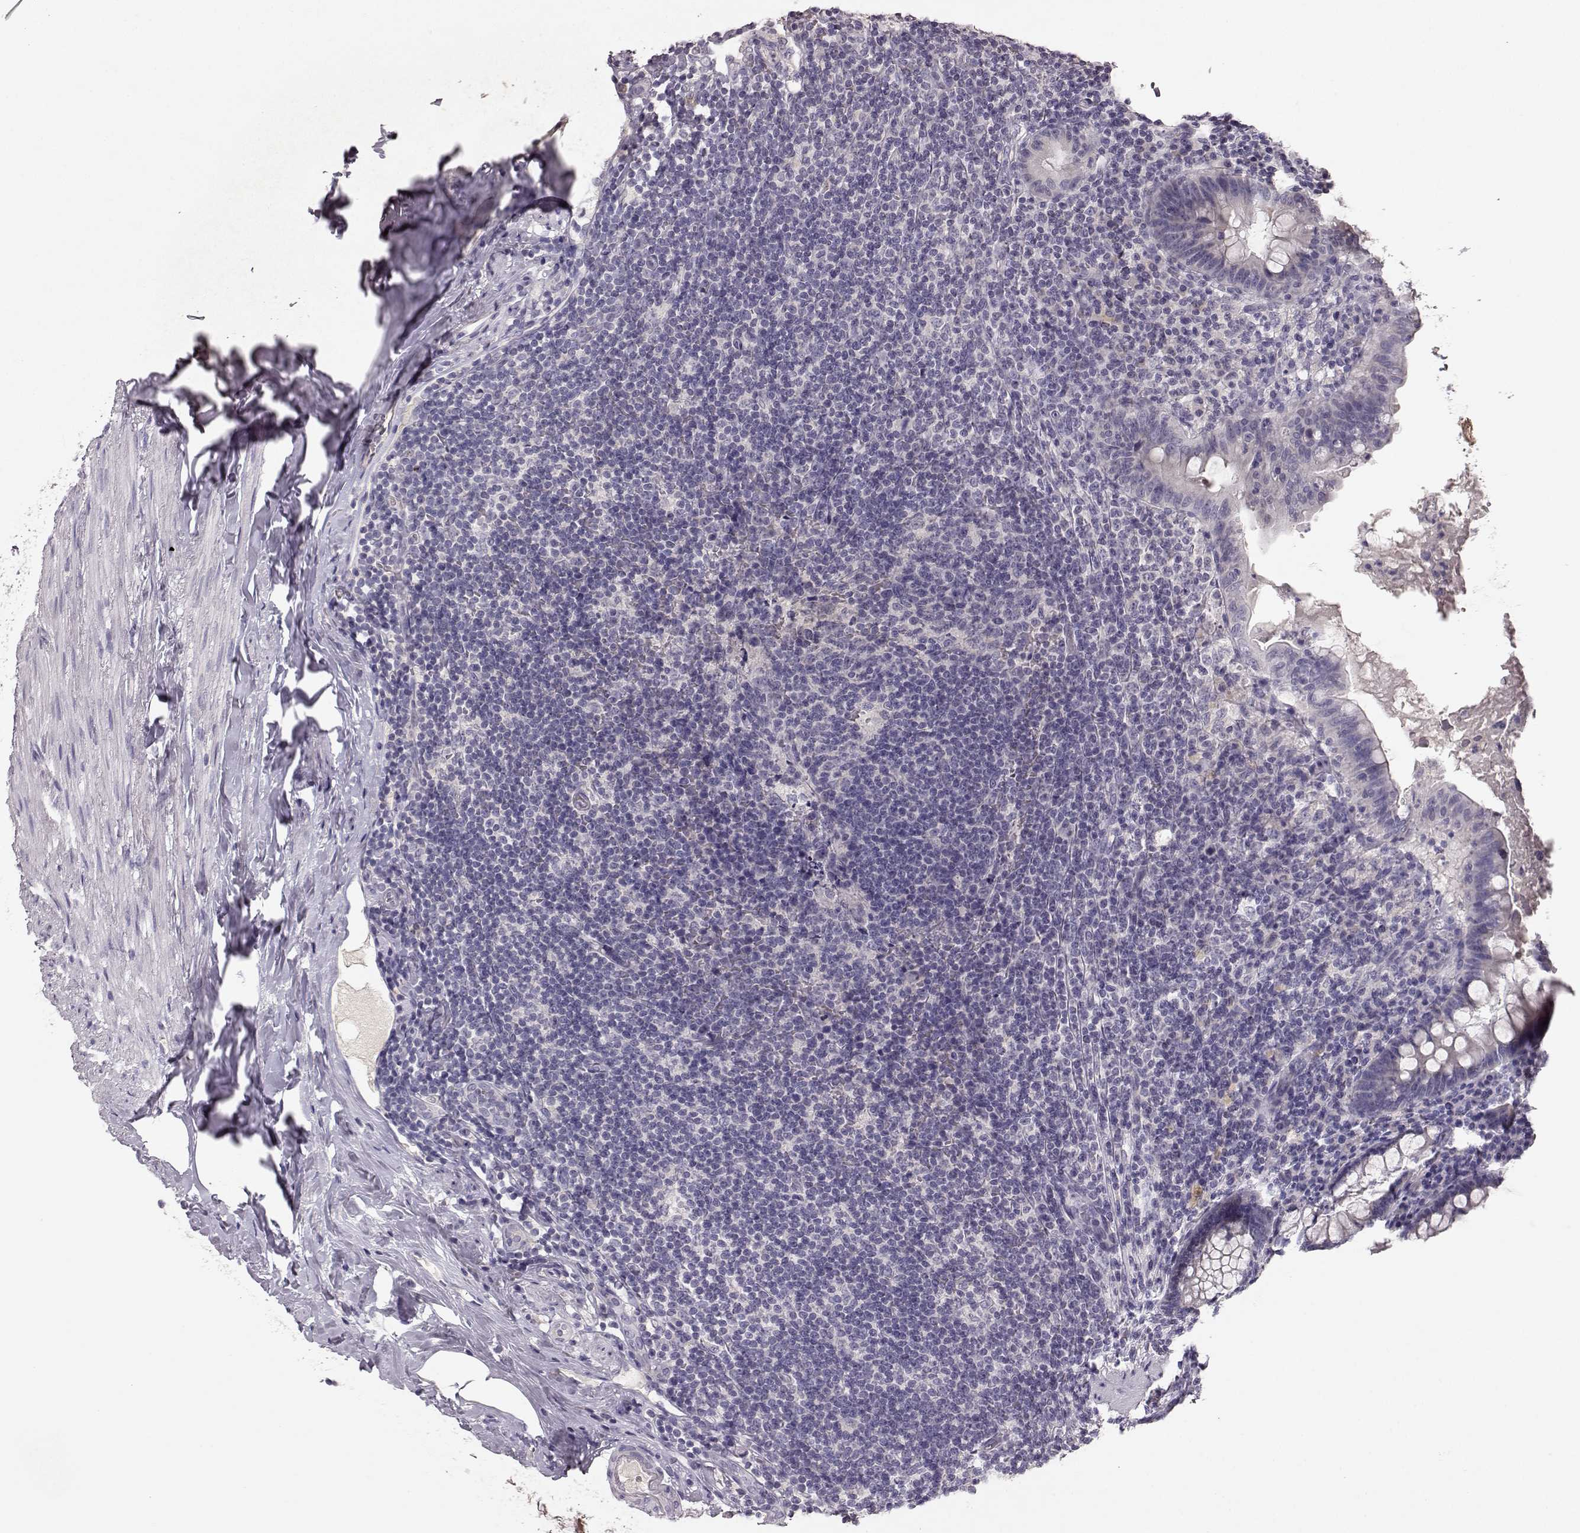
{"staining": {"intensity": "negative", "quantity": "none", "location": "none"}, "tissue": "appendix", "cell_type": "Glandular cells", "image_type": "normal", "snomed": [{"axis": "morphology", "description": "Normal tissue, NOS"}, {"axis": "topography", "description": "Appendix"}], "caption": "Glandular cells show no significant expression in benign appendix.", "gene": "BFSP2", "patient": {"sex": "male", "age": 47}}